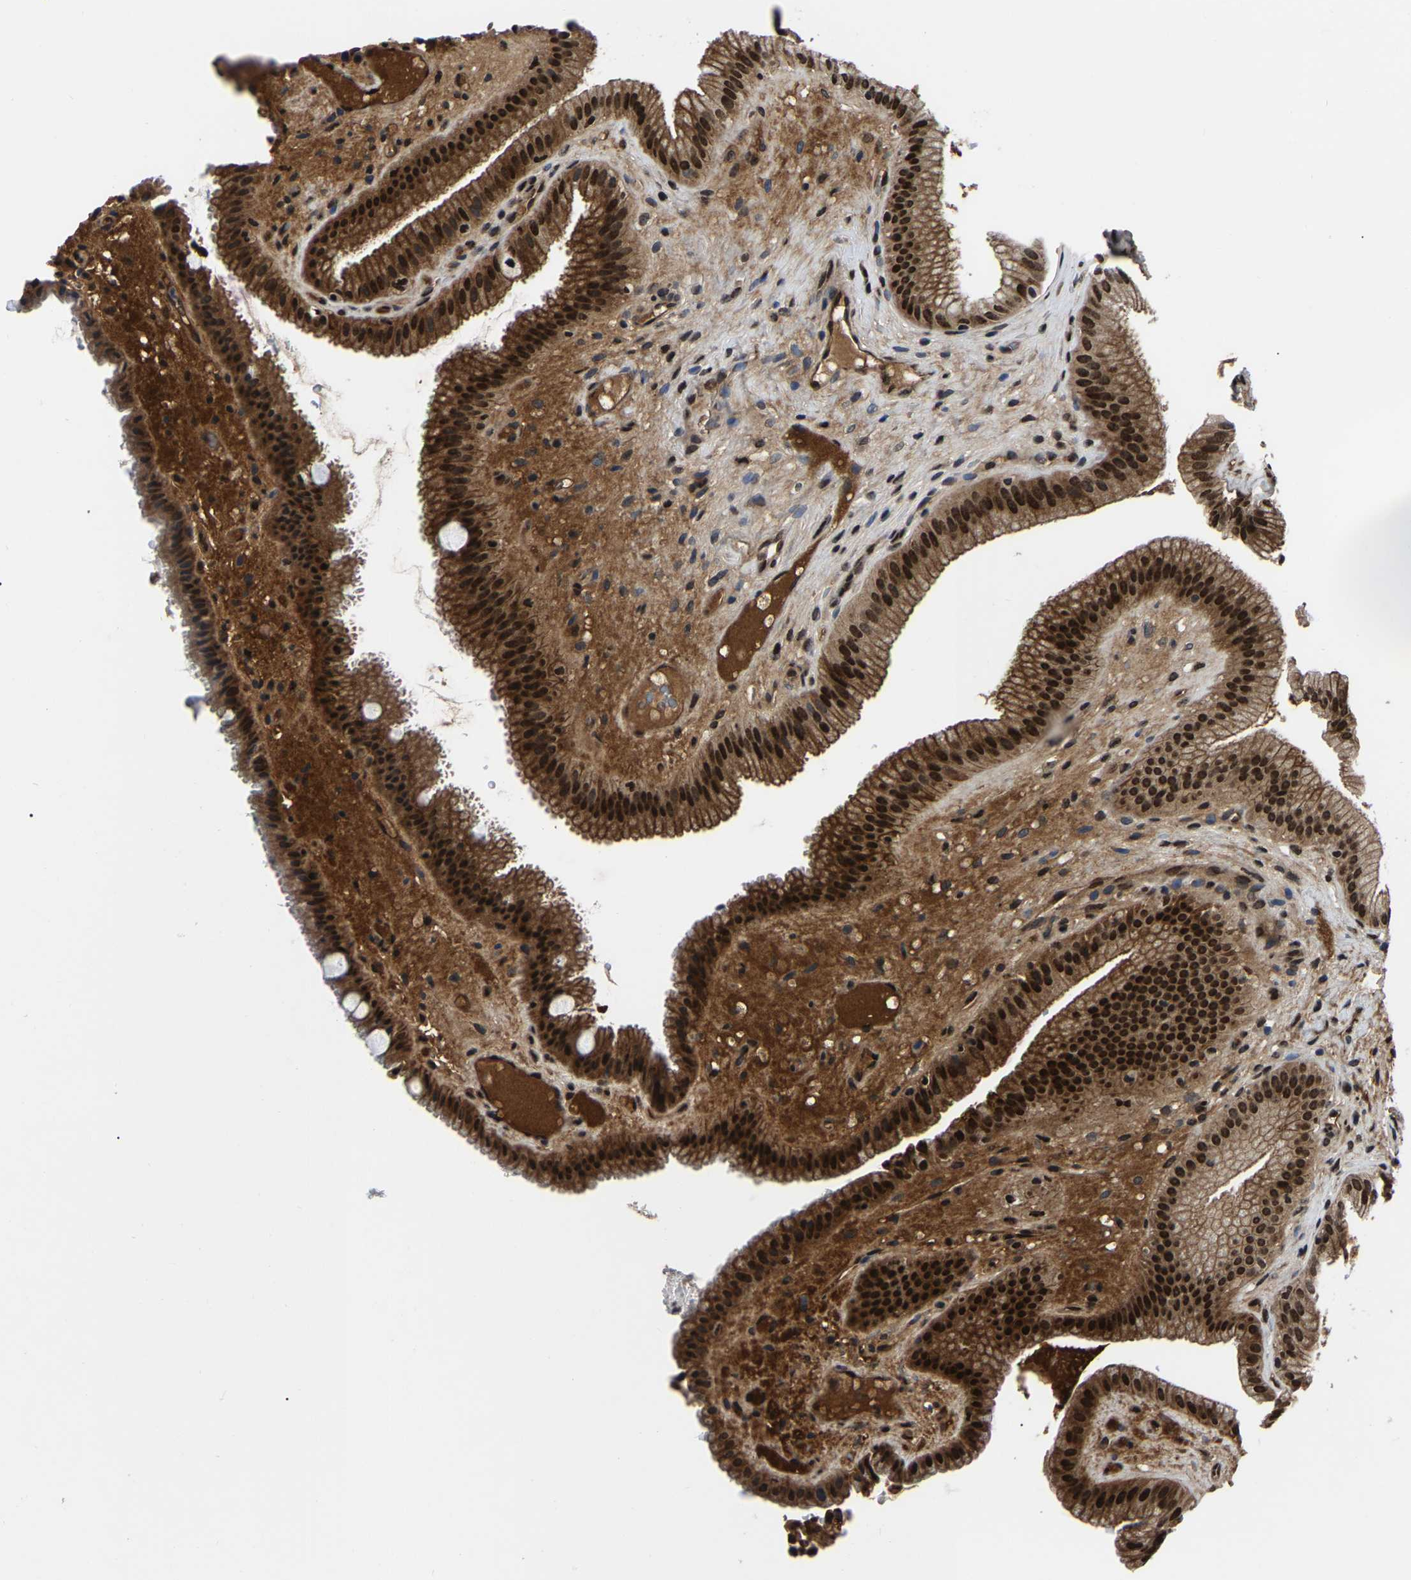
{"staining": {"intensity": "strong", "quantity": ">75%", "location": "cytoplasmic/membranous,nuclear"}, "tissue": "gallbladder", "cell_type": "Glandular cells", "image_type": "normal", "snomed": [{"axis": "morphology", "description": "Normal tissue, NOS"}, {"axis": "topography", "description": "Gallbladder"}], "caption": "Immunohistochemical staining of unremarkable gallbladder reveals strong cytoplasmic/membranous,nuclear protein expression in about >75% of glandular cells. (brown staining indicates protein expression, while blue staining denotes nuclei).", "gene": "TRIM35", "patient": {"sex": "male", "age": 49}}